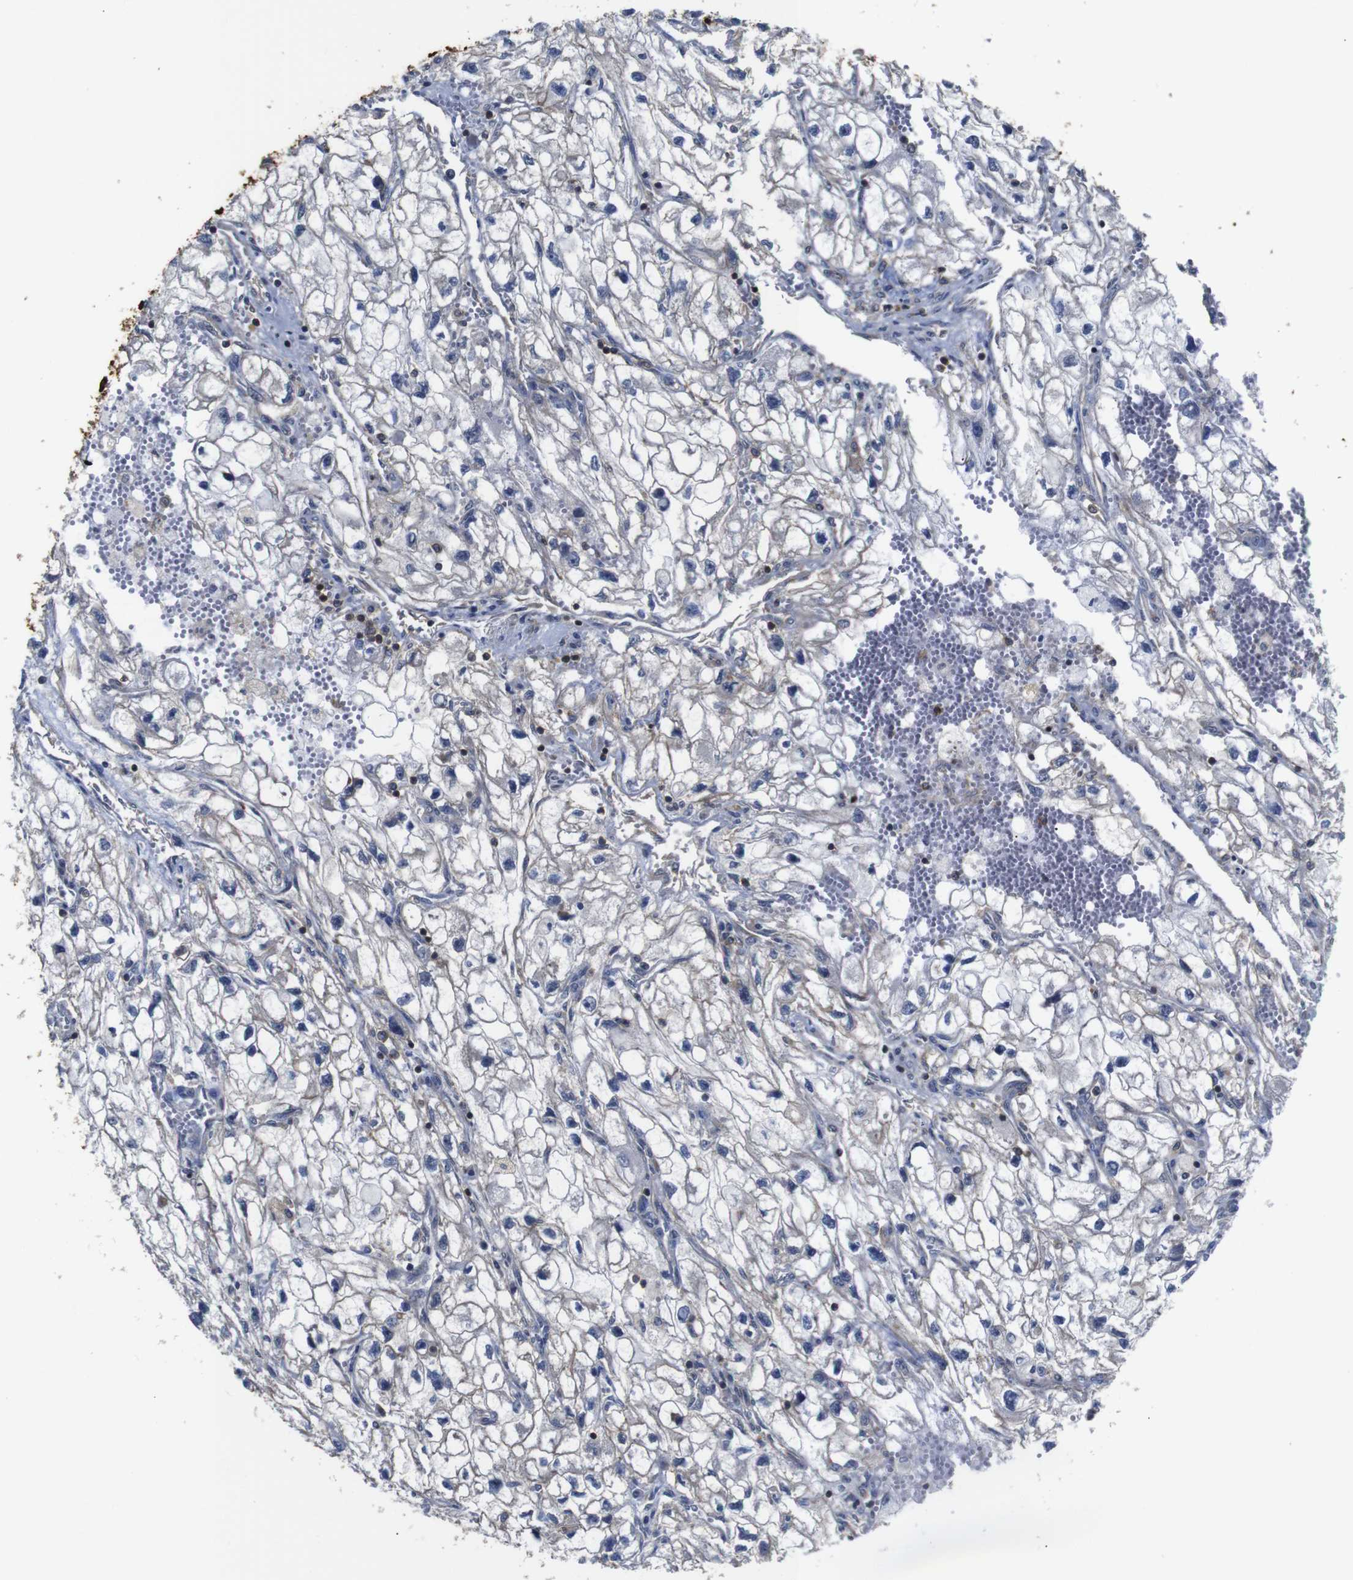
{"staining": {"intensity": "negative", "quantity": "none", "location": "none"}, "tissue": "renal cancer", "cell_type": "Tumor cells", "image_type": "cancer", "snomed": [{"axis": "morphology", "description": "Adenocarcinoma, NOS"}, {"axis": "topography", "description": "Kidney"}], "caption": "This is an IHC photomicrograph of renal cancer (adenocarcinoma). There is no expression in tumor cells.", "gene": "BRWD3", "patient": {"sex": "female", "age": 70}}